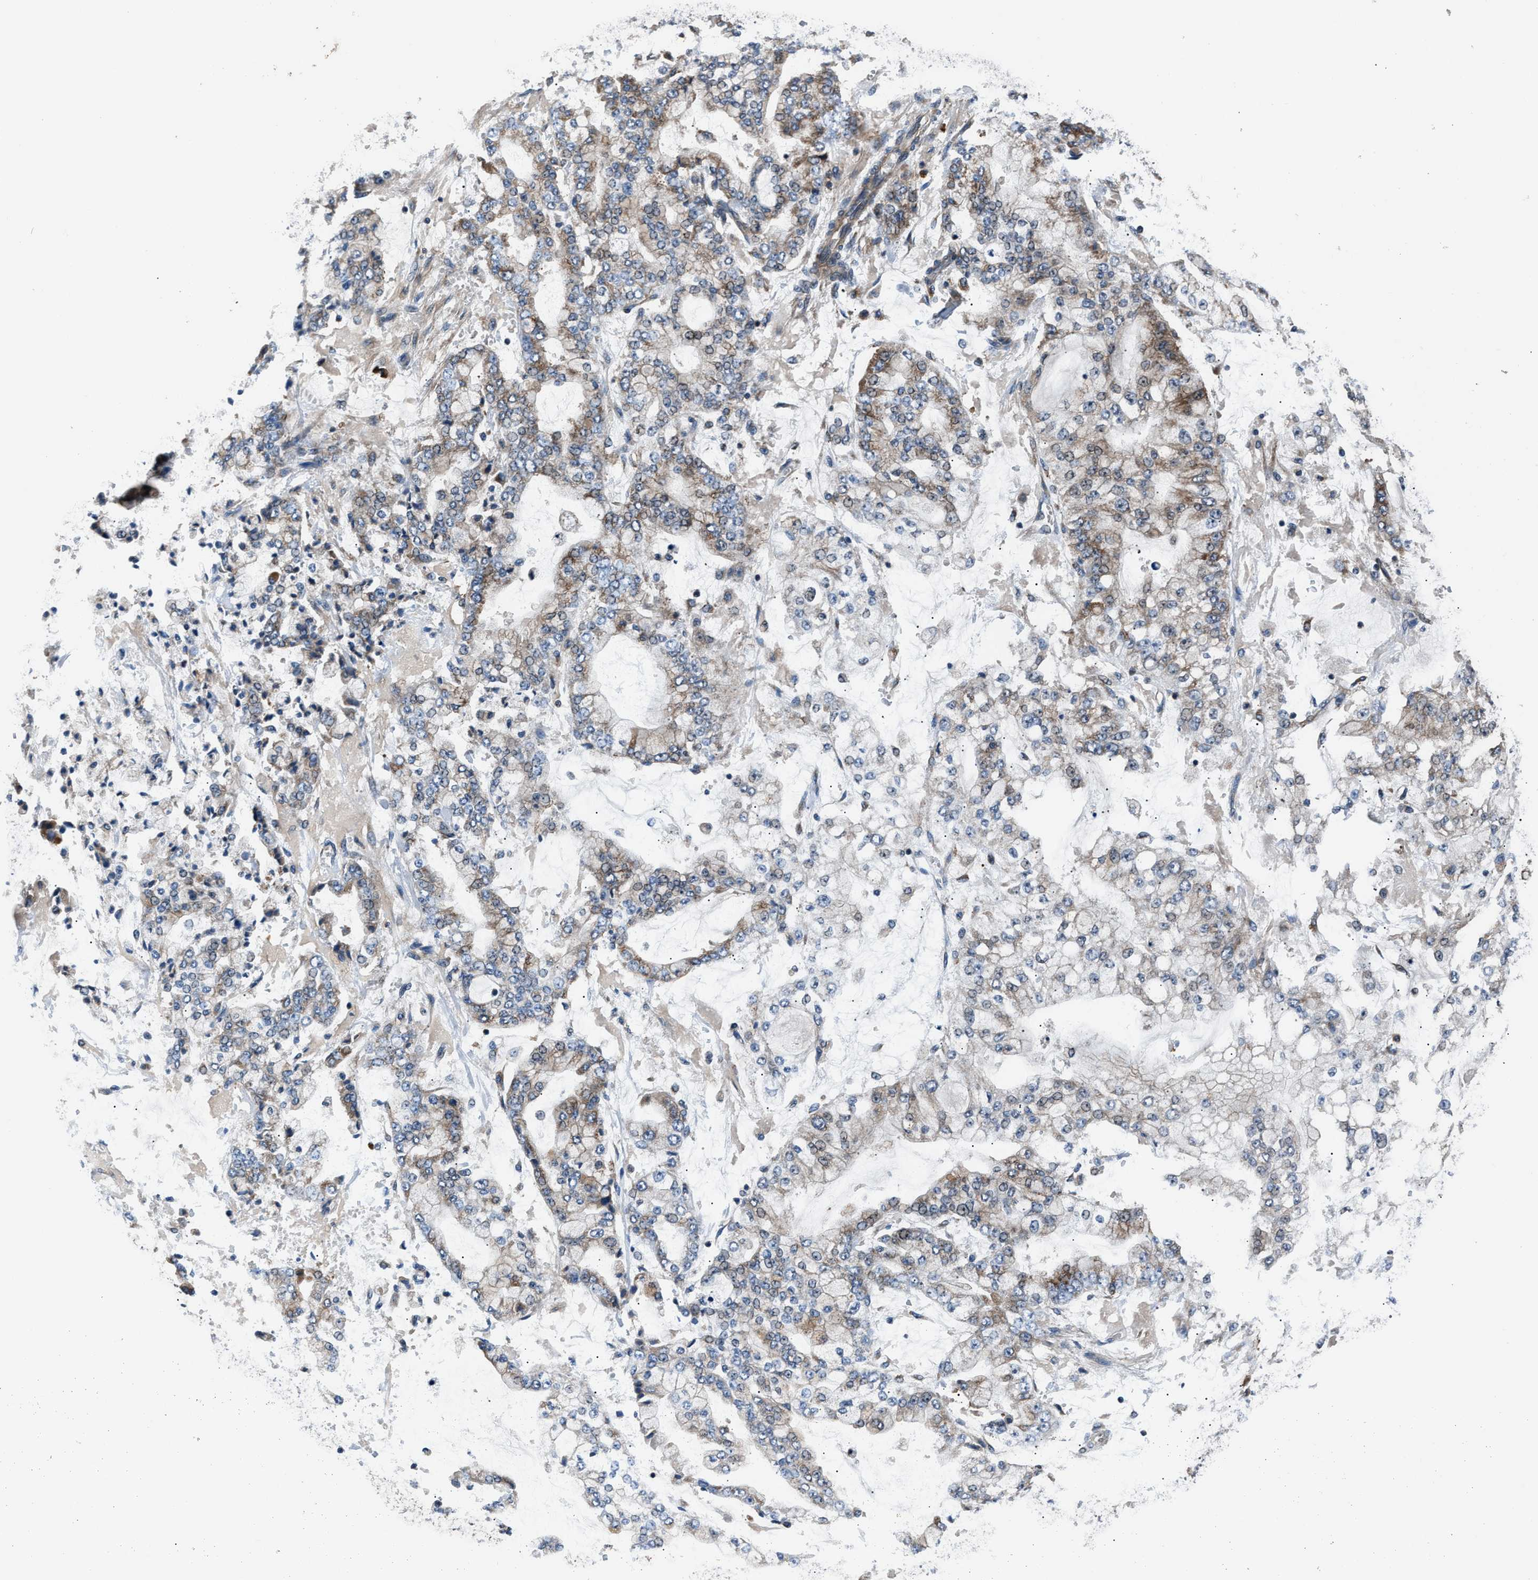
{"staining": {"intensity": "moderate", "quantity": "<25%", "location": "cytoplasmic/membranous"}, "tissue": "stomach cancer", "cell_type": "Tumor cells", "image_type": "cancer", "snomed": [{"axis": "morphology", "description": "Adenocarcinoma, NOS"}, {"axis": "topography", "description": "Stomach"}], "caption": "Stomach cancer stained with a brown dye shows moderate cytoplasmic/membranous positive positivity in approximately <25% of tumor cells.", "gene": "IMPDH2", "patient": {"sex": "male", "age": 76}}